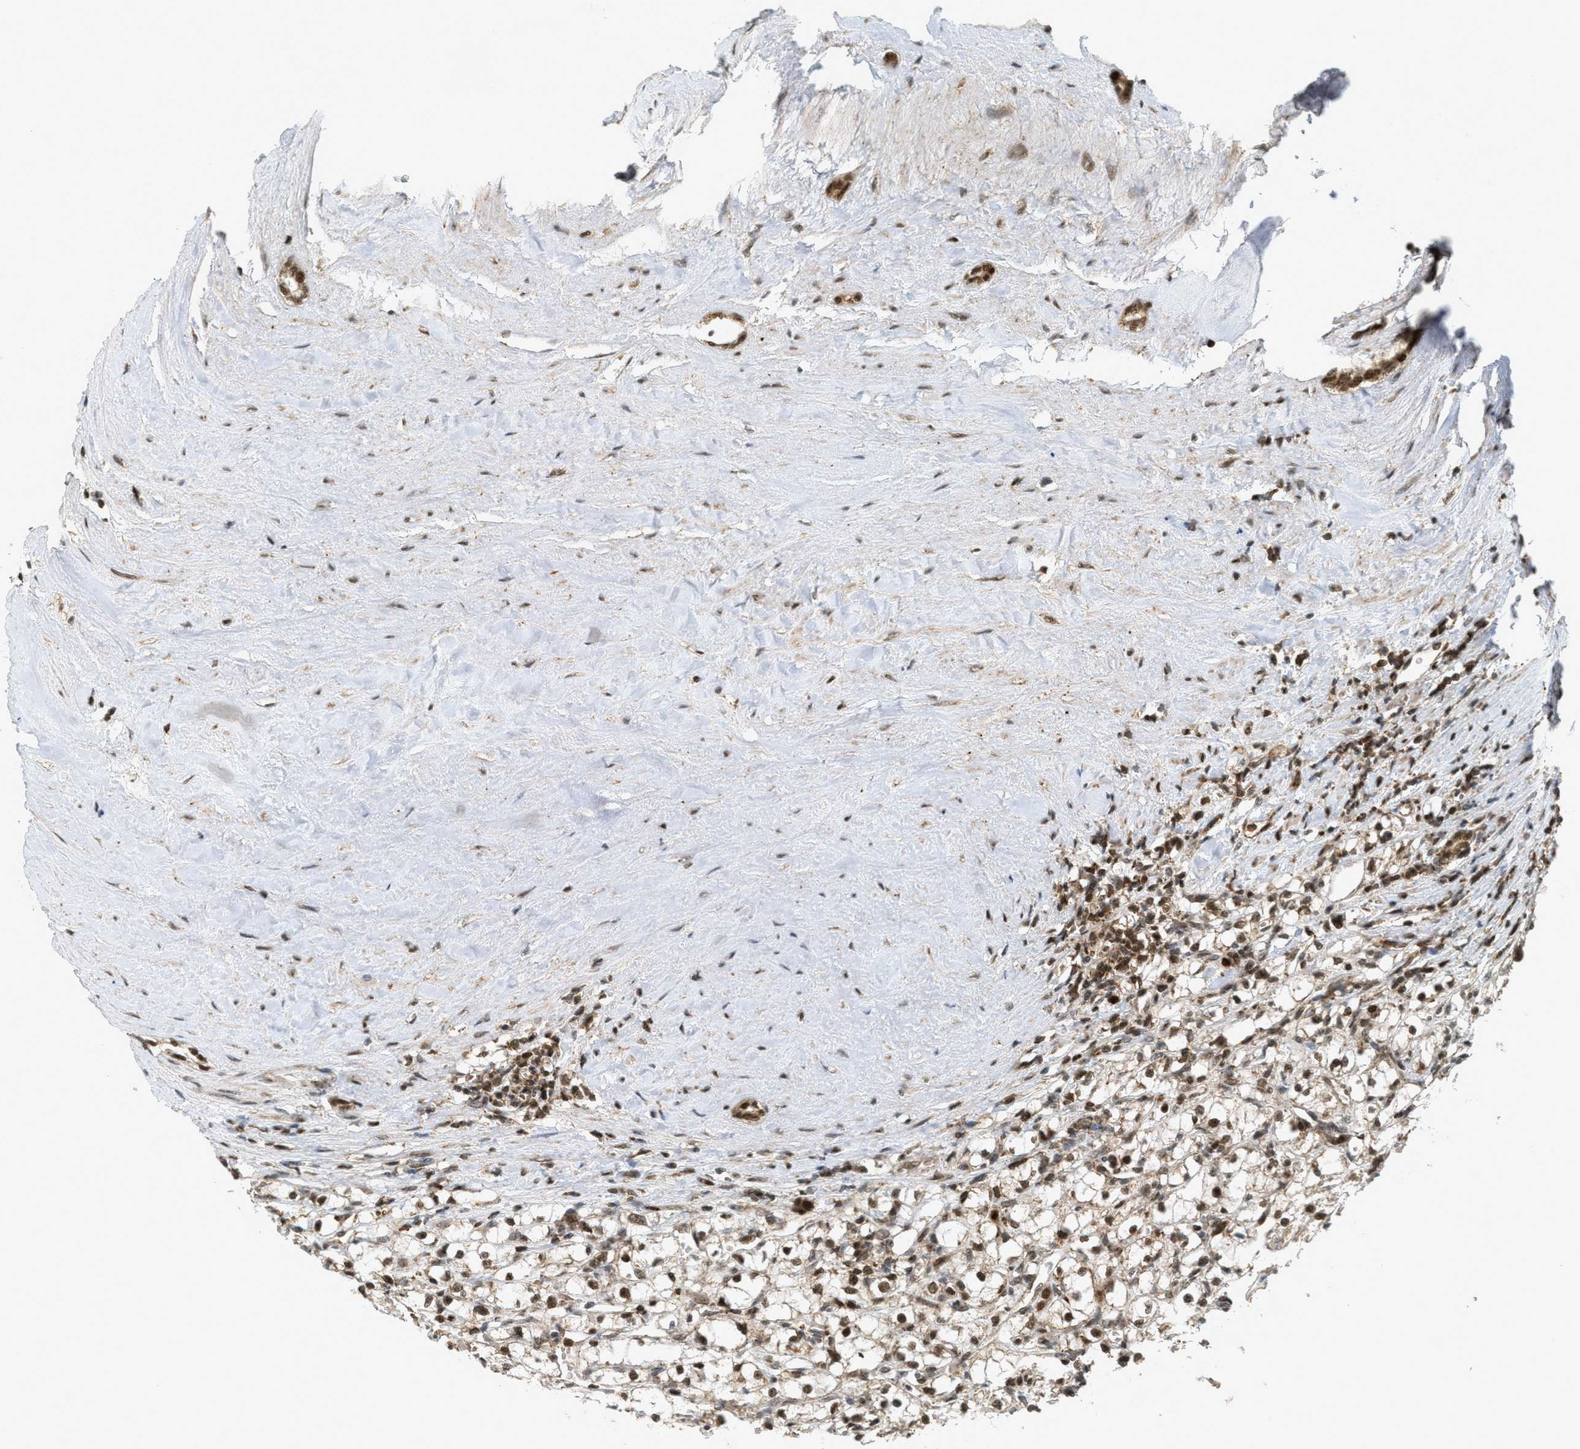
{"staining": {"intensity": "moderate", "quantity": ">75%", "location": "cytoplasmic/membranous,nuclear"}, "tissue": "renal cancer", "cell_type": "Tumor cells", "image_type": "cancer", "snomed": [{"axis": "morphology", "description": "Adenocarcinoma, NOS"}, {"axis": "topography", "description": "Kidney"}], "caption": "Human renal adenocarcinoma stained for a protein (brown) exhibits moderate cytoplasmic/membranous and nuclear positive expression in approximately >75% of tumor cells.", "gene": "TLK1", "patient": {"sex": "male", "age": 56}}